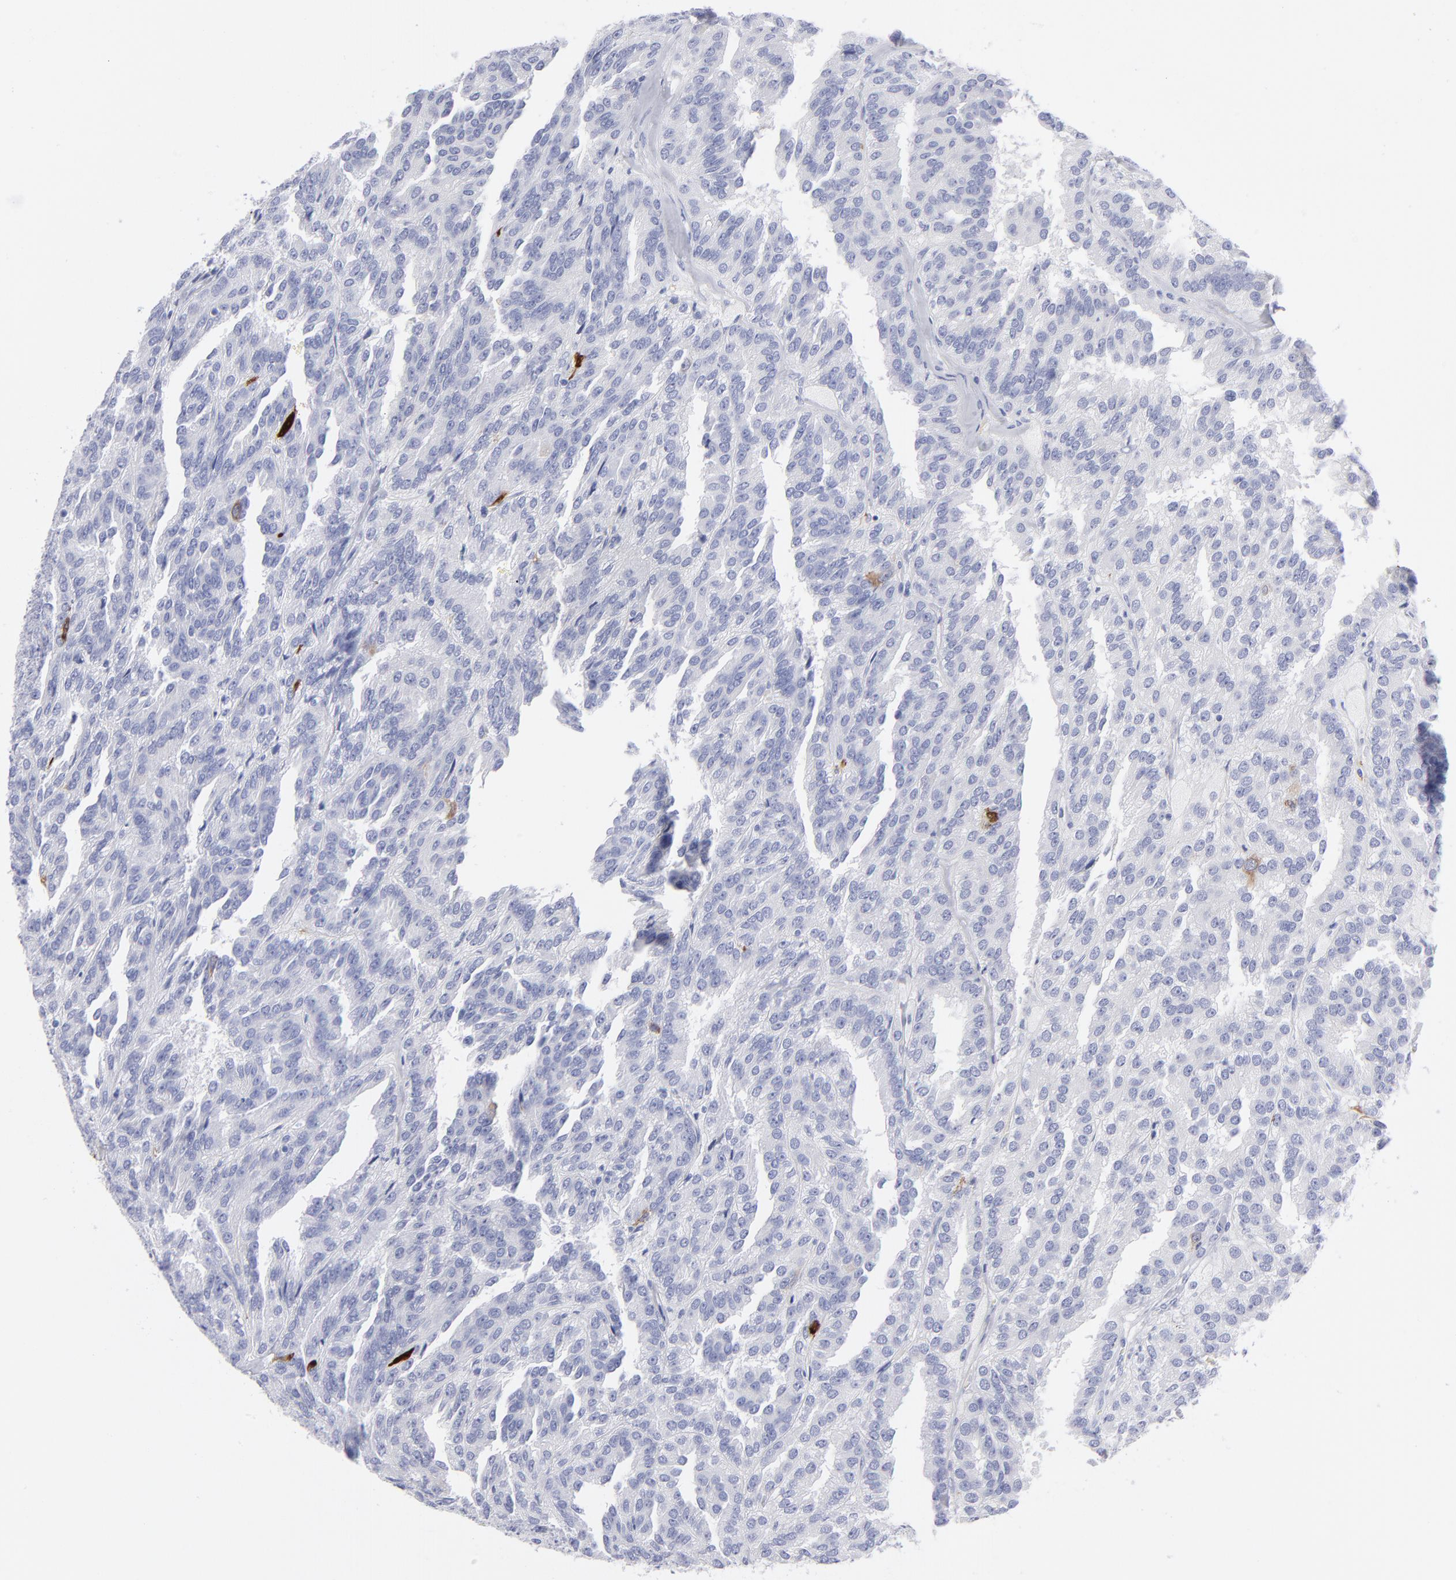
{"staining": {"intensity": "strong", "quantity": "<25%", "location": "cytoplasmic/membranous"}, "tissue": "renal cancer", "cell_type": "Tumor cells", "image_type": "cancer", "snomed": [{"axis": "morphology", "description": "Adenocarcinoma, NOS"}, {"axis": "topography", "description": "Kidney"}], "caption": "An image showing strong cytoplasmic/membranous expression in about <25% of tumor cells in renal adenocarcinoma, as visualized by brown immunohistochemical staining.", "gene": "CCNB1", "patient": {"sex": "male", "age": 46}}